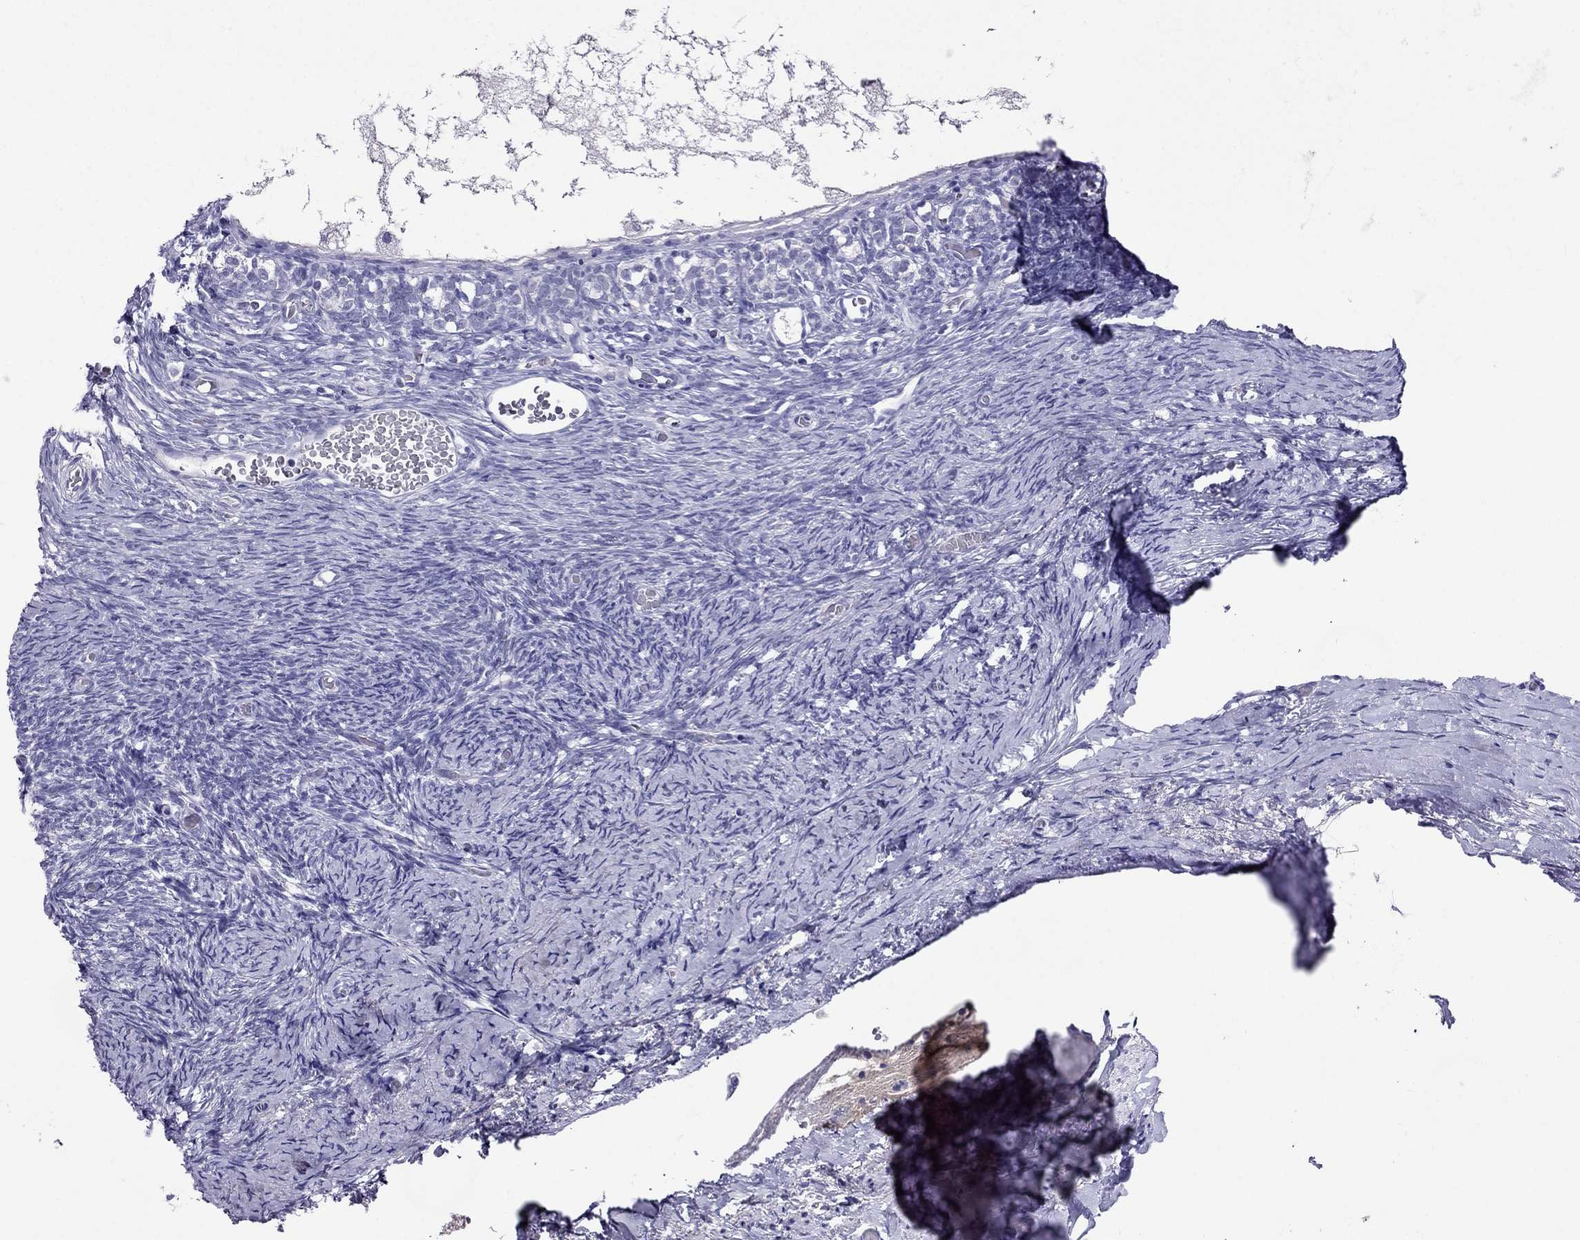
{"staining": {"intensity": "negative", "quantity": "none", "location": "none"}, "tissue": "ovary", "cell_type": "Follicle cells", "image_type": "normal", "snomed": [{"axis": "morphology", "description": "Normal tissue, NOS"}, {"axis": "topography", "description": "Ovary"}], "caption": "The photomicrograph exhibits no staining of follicle cells in benign ovary. The staining is performed using DAB (3,3'-diaminobenzidine) brown chromogen with nuclei counter-stained in using hematoxylin.", "gene": "ZNF541", "patient": {"sex": "female", "age": 39}}